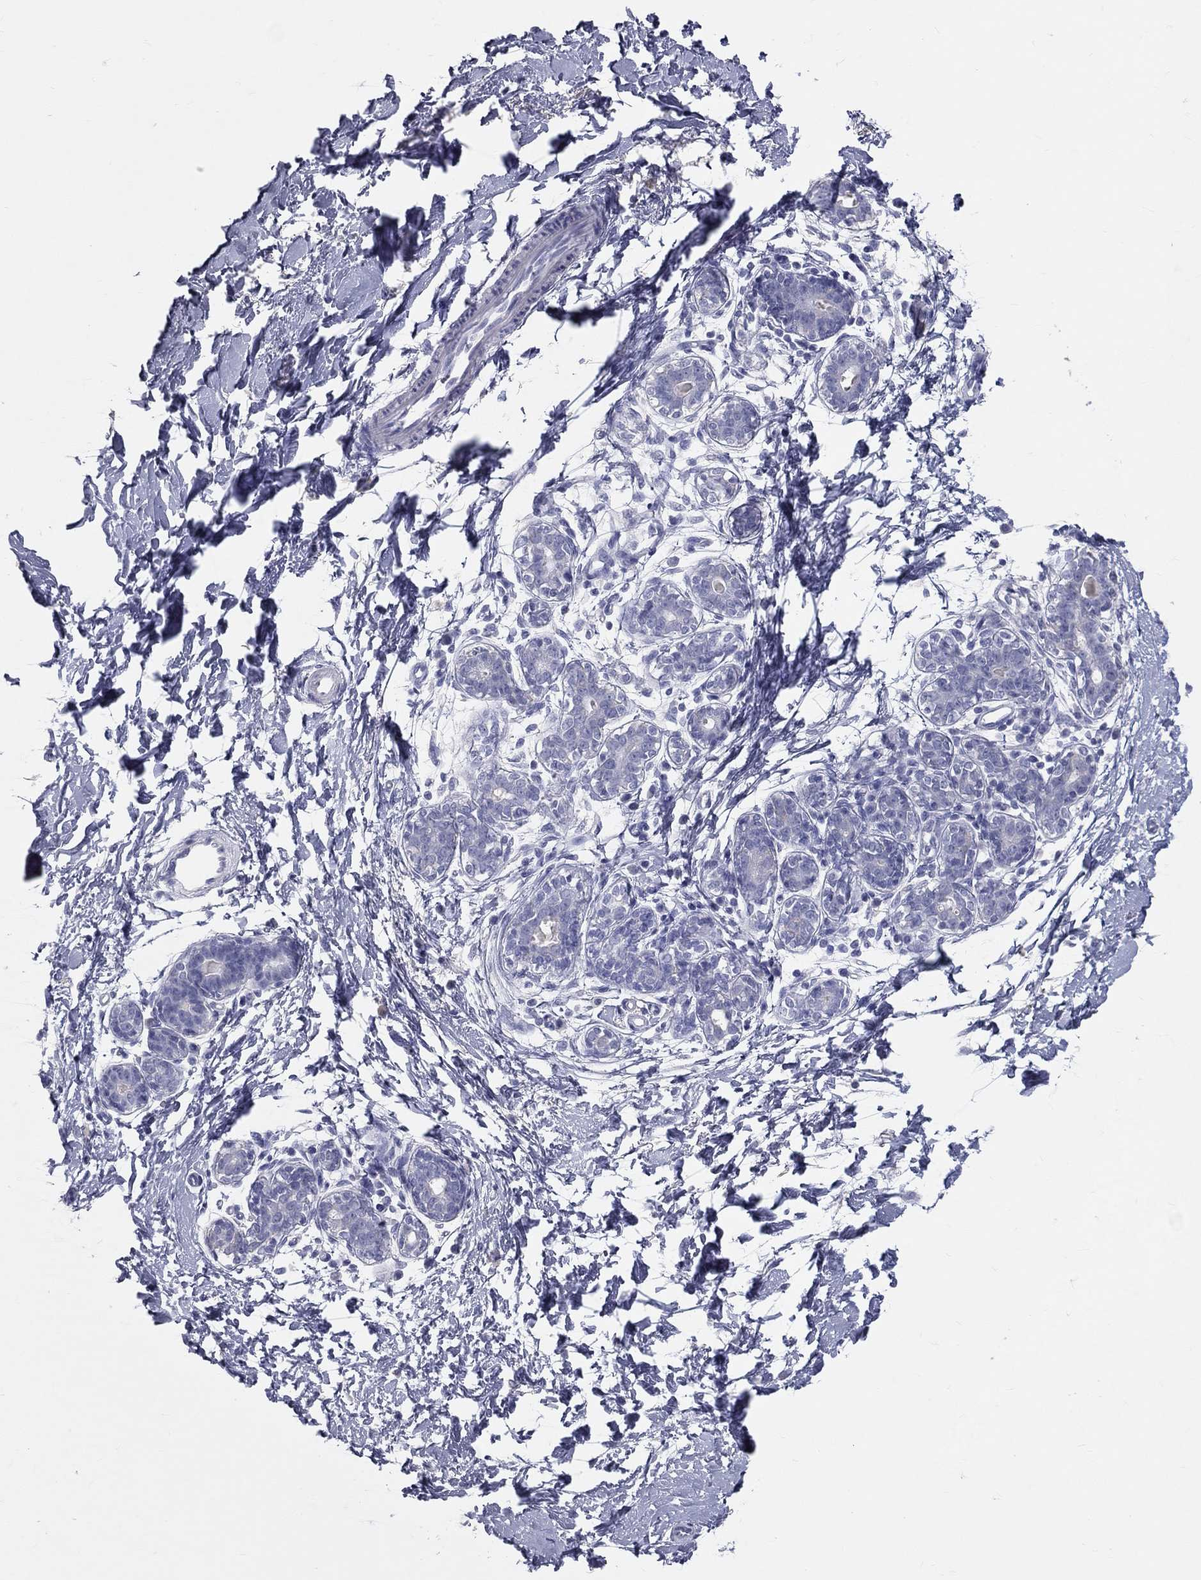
{"staining": {"intensity": "negative", "quantity": "none", "location": "none"}, "tissue": "breast", "cell_type": "Adipocytes", "image_type": "normal", "snomed": [{"axis": "morphology", "description": "Normal tissue, NOS"}, {"axis": "topography", "description": "Breast"}], "caption": "Photomicrograph shows no protein positivity in adipocytes of unremarkable breast.", "gene": "TFPI2", "patient": {"sex": "female", "age": 37}}